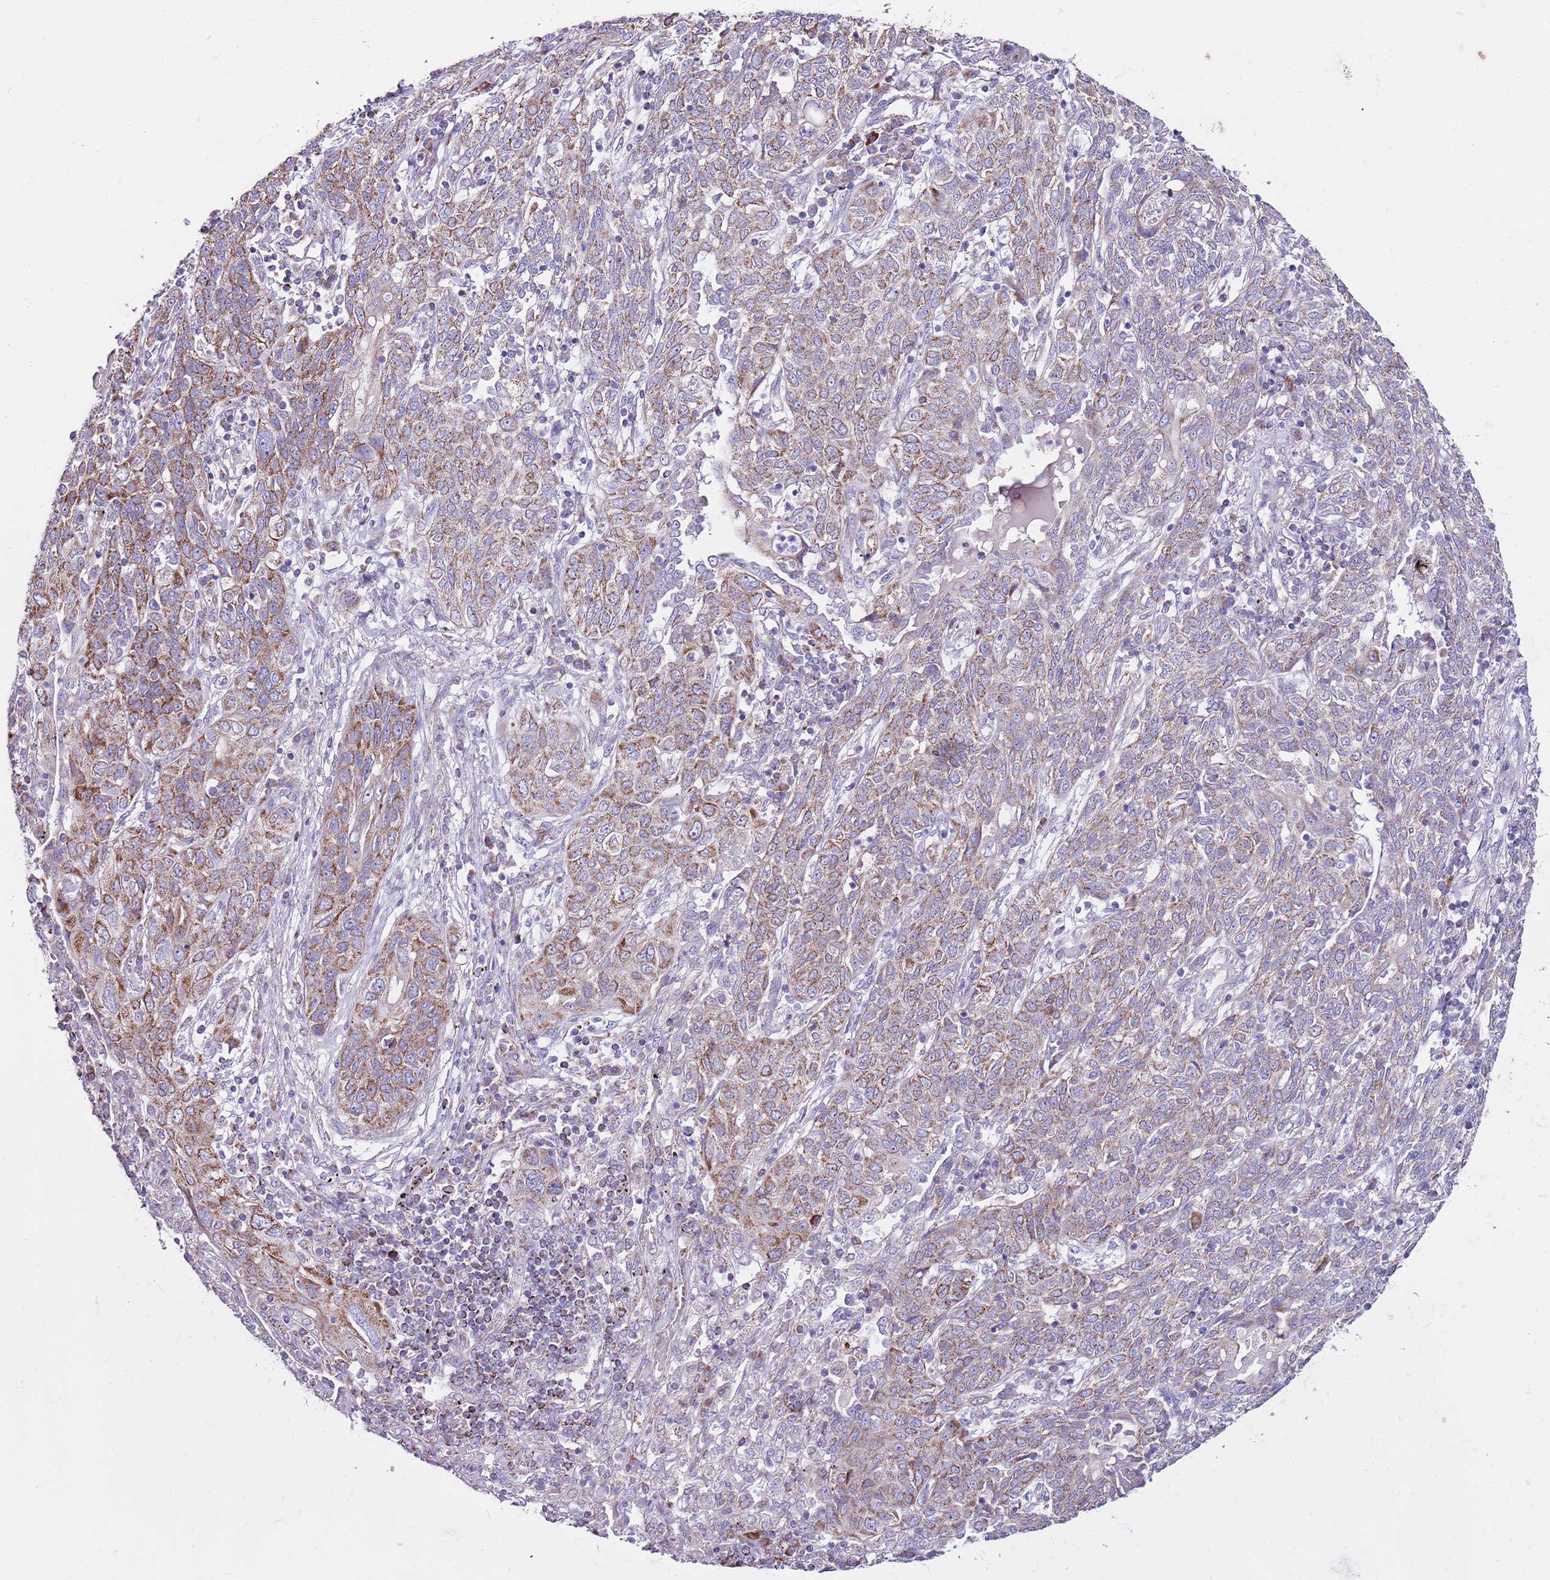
{"staining": {"intensity": "moderate", "quantity": "25%-75%", "location": "cytoplasmic/membranous"}, "tissue": "lung cancer", "cell_type": "Tumor cells", "image_type": "cancer", "snomed": [{"axis": "morphology", "description": "Squamous cell carcinoma, NOS"}, {"axis": "topography", "description": "Lung"}], "caption": "Immunohistochemistry (IHC) (DAB (3,3'-diaminobenzidine)) staining of lung squamous cell carcinoma reveals moderate cytoplasmic/membranous protein staining in approximately 25%-75% of tumor cells. (DAB (3,3'-diaminobenzidine) IHC with brightfield microscopy, high magnification).", "gene": "HECTD4", "patient": {"sex": "female", "age": 70}}